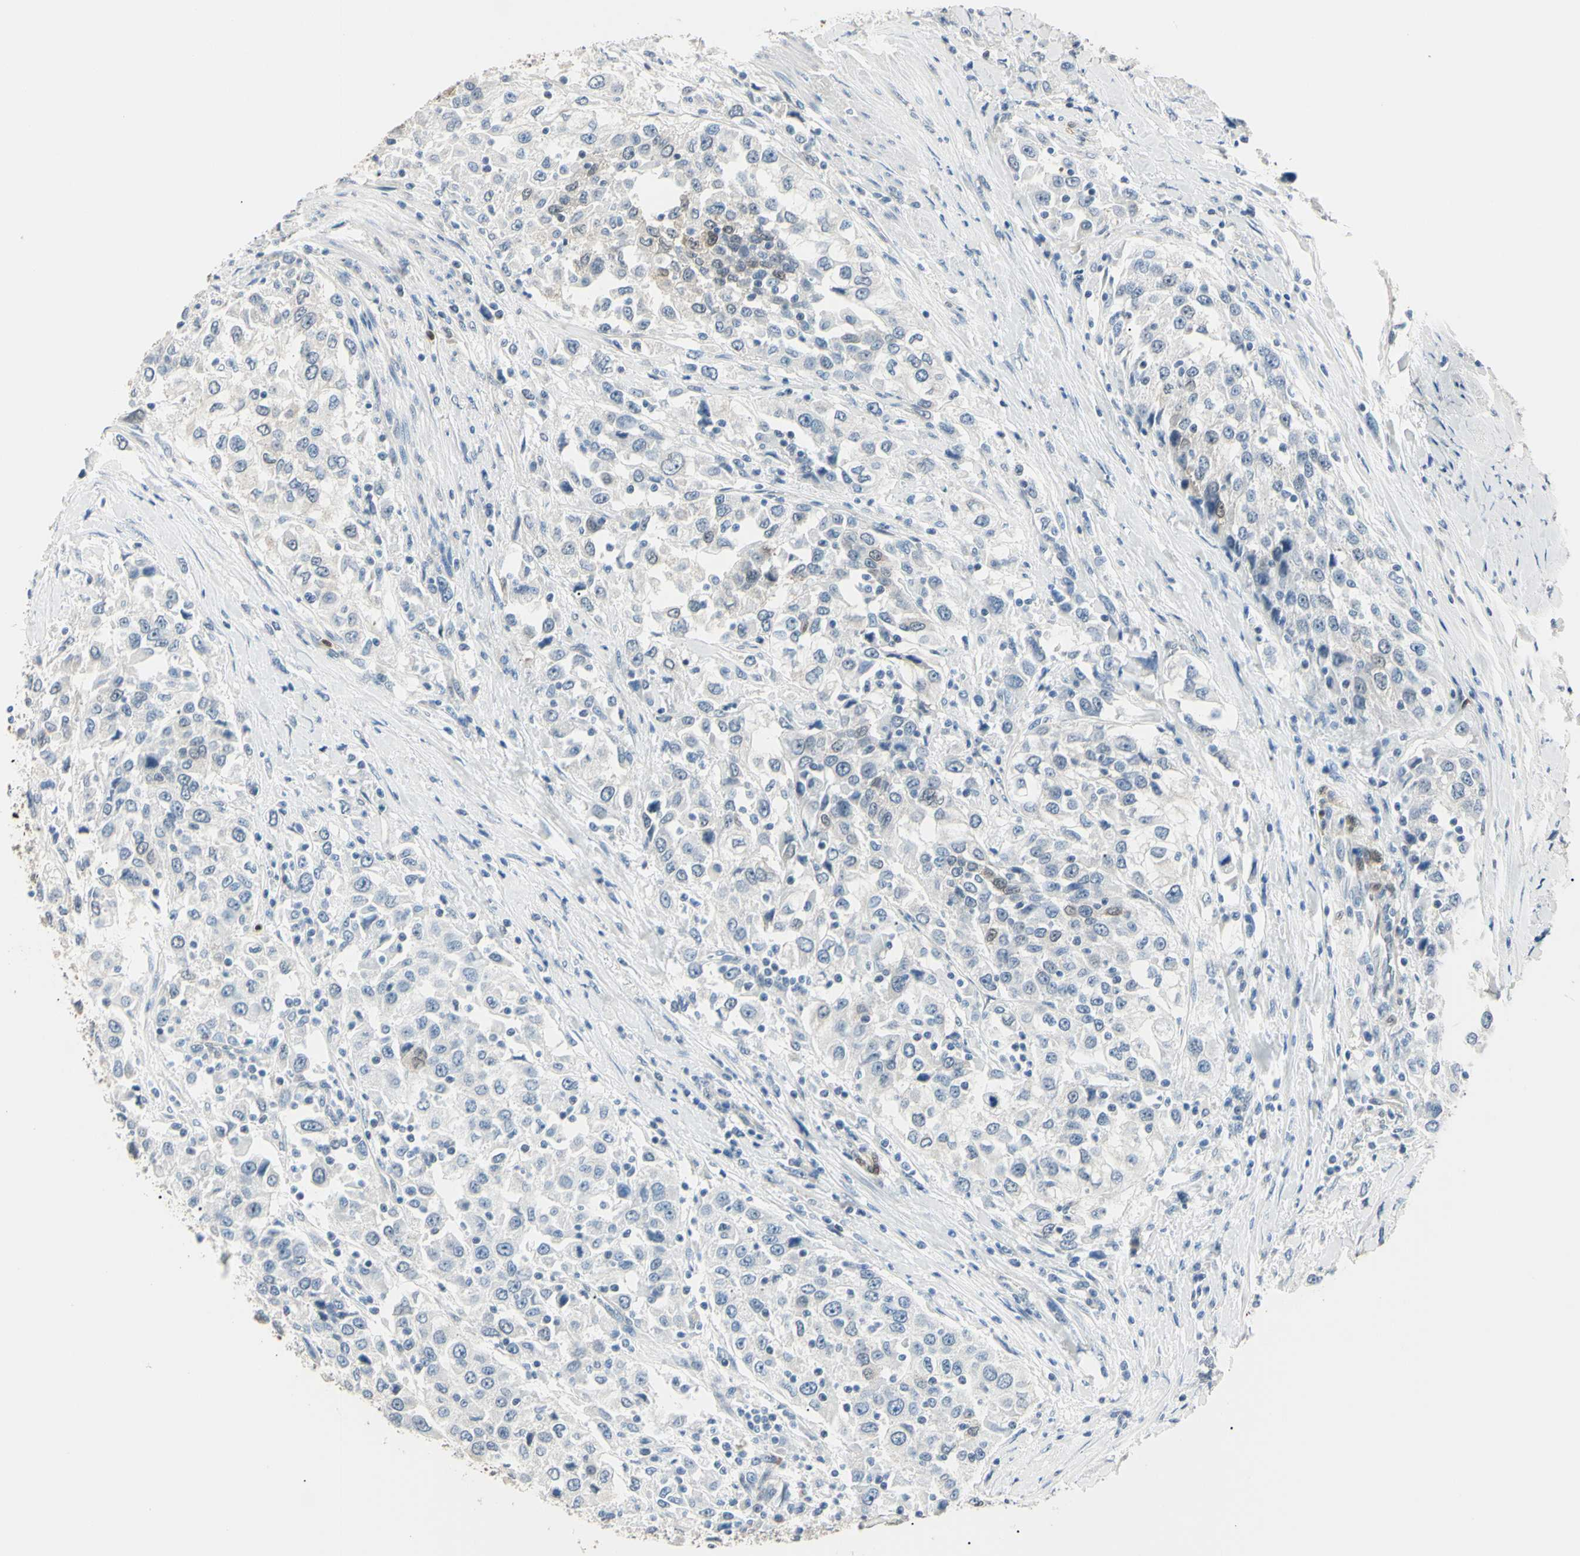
{"staining": {"intensity": "strong", "quantity": "<25%", "location": "cytoplasmic/membranous,nuclear"}, "tissue": "urothelial cancer", "cell_type": "Tumor cells", "image_type": "cancer", "snomed": [{"axis": "morphology", "description": "Urothelial carcinoma, High grade"}, {"axis": "topography", "description": "Urinary bladder"}], "caption": "Urothelial carcinoma (high-grade) tissue displays strong cytoplasmic/membranous and nuclear expression in about <25% of tumor cells, visualized by immunohistochemistry.", "gene": "AKR1C3", "patient": {"sex": "female", "age": 80}}